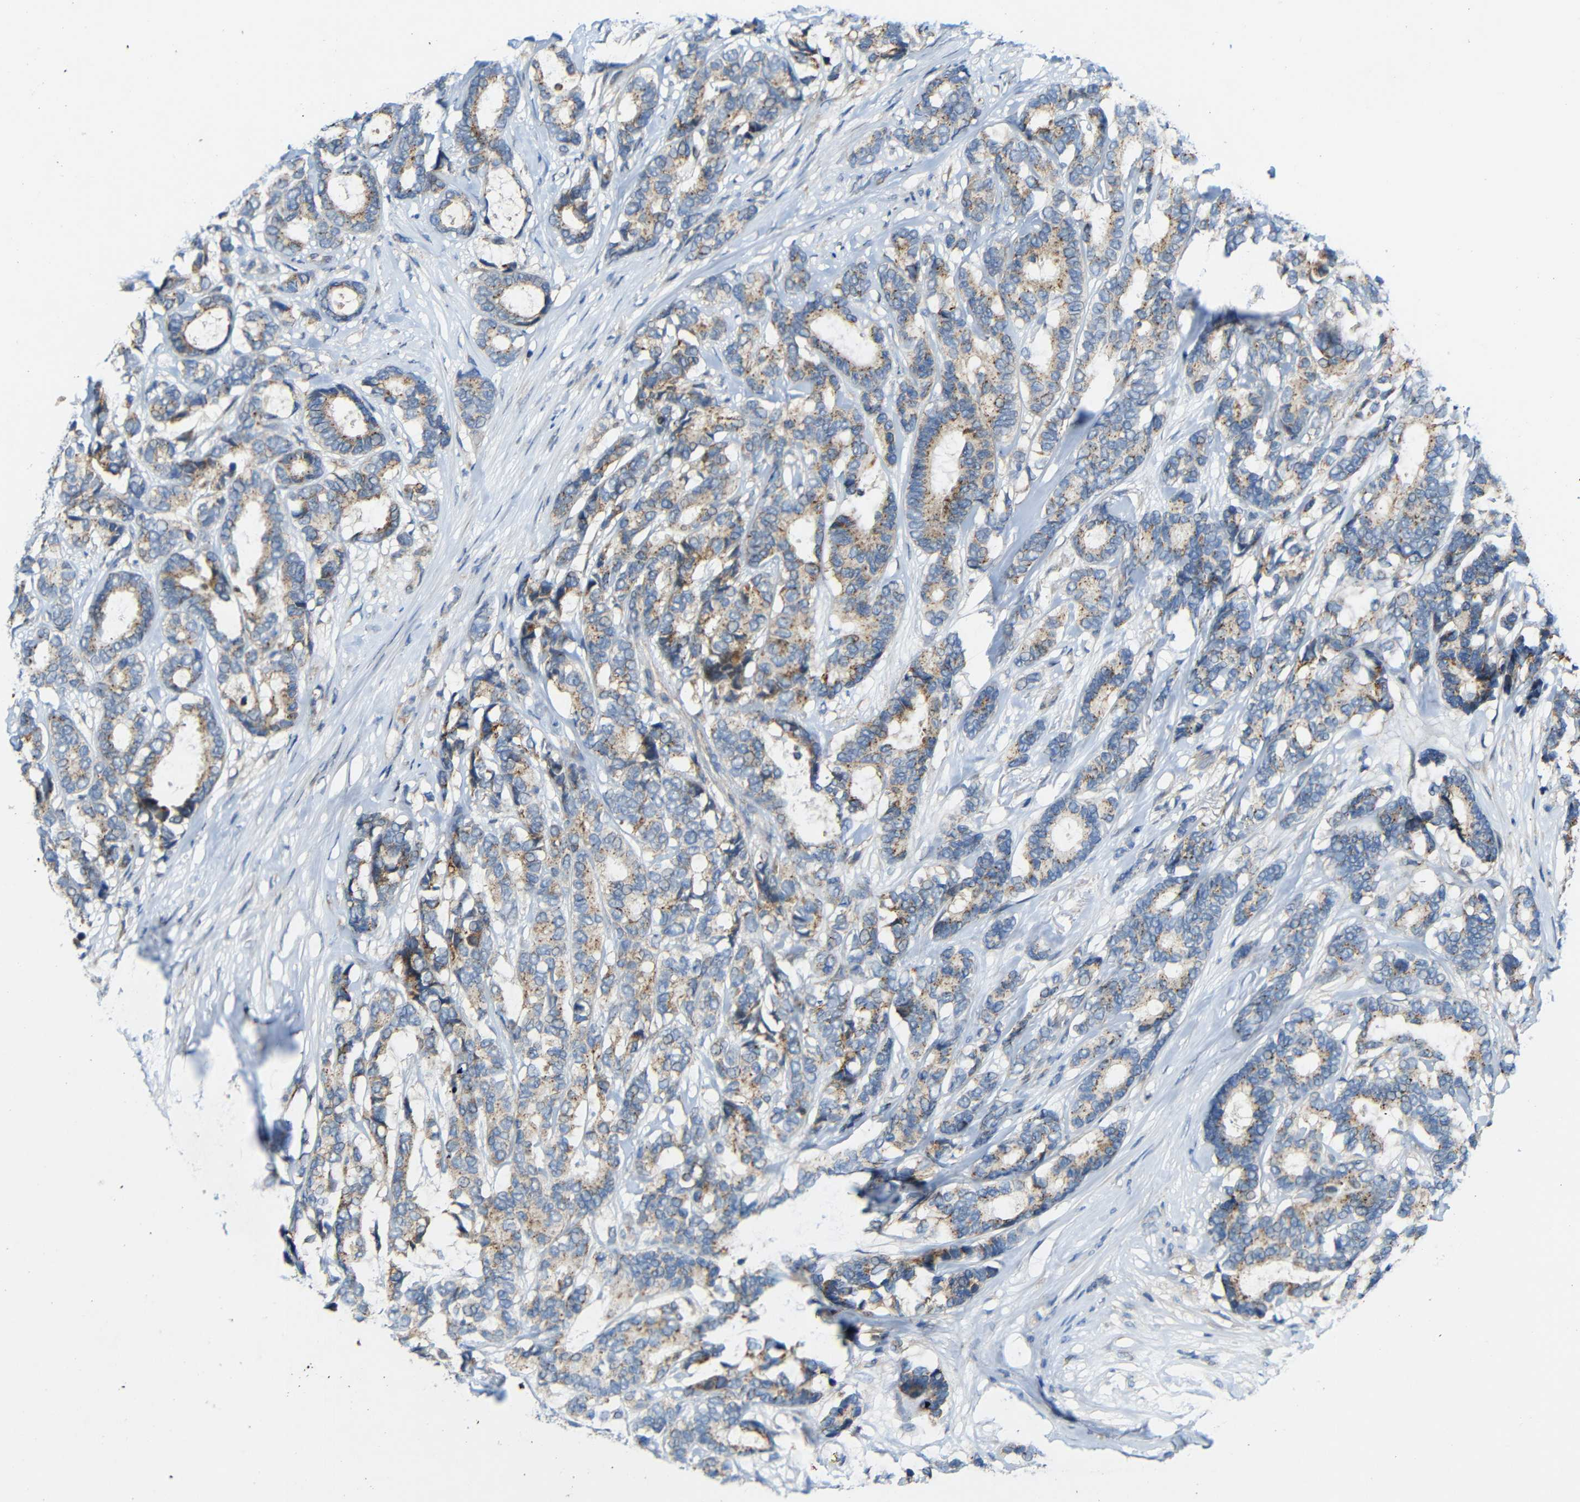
{"staining": {"intensity": "moderate", "quantity": "<25%", "location": "cytoplasmic/membranous"}, "tissue": "breast cancer", "cell_type": "Tumor cells", "image_type": "cancer", "snomed": [{"axis": "morphology", "description": "Duct carcinoma"}, {"axis": "topography", "description": "Breast"}], "caption": "The histopathology image demonstrates immunohistochemical staining of breast invasive ductal carcinoma. There is moderate cytoplasmic/membranous staining is present in about <25% of tumor cells.", "gene": "TMEM25", "patient": {"sex": "female", "age": 87}}